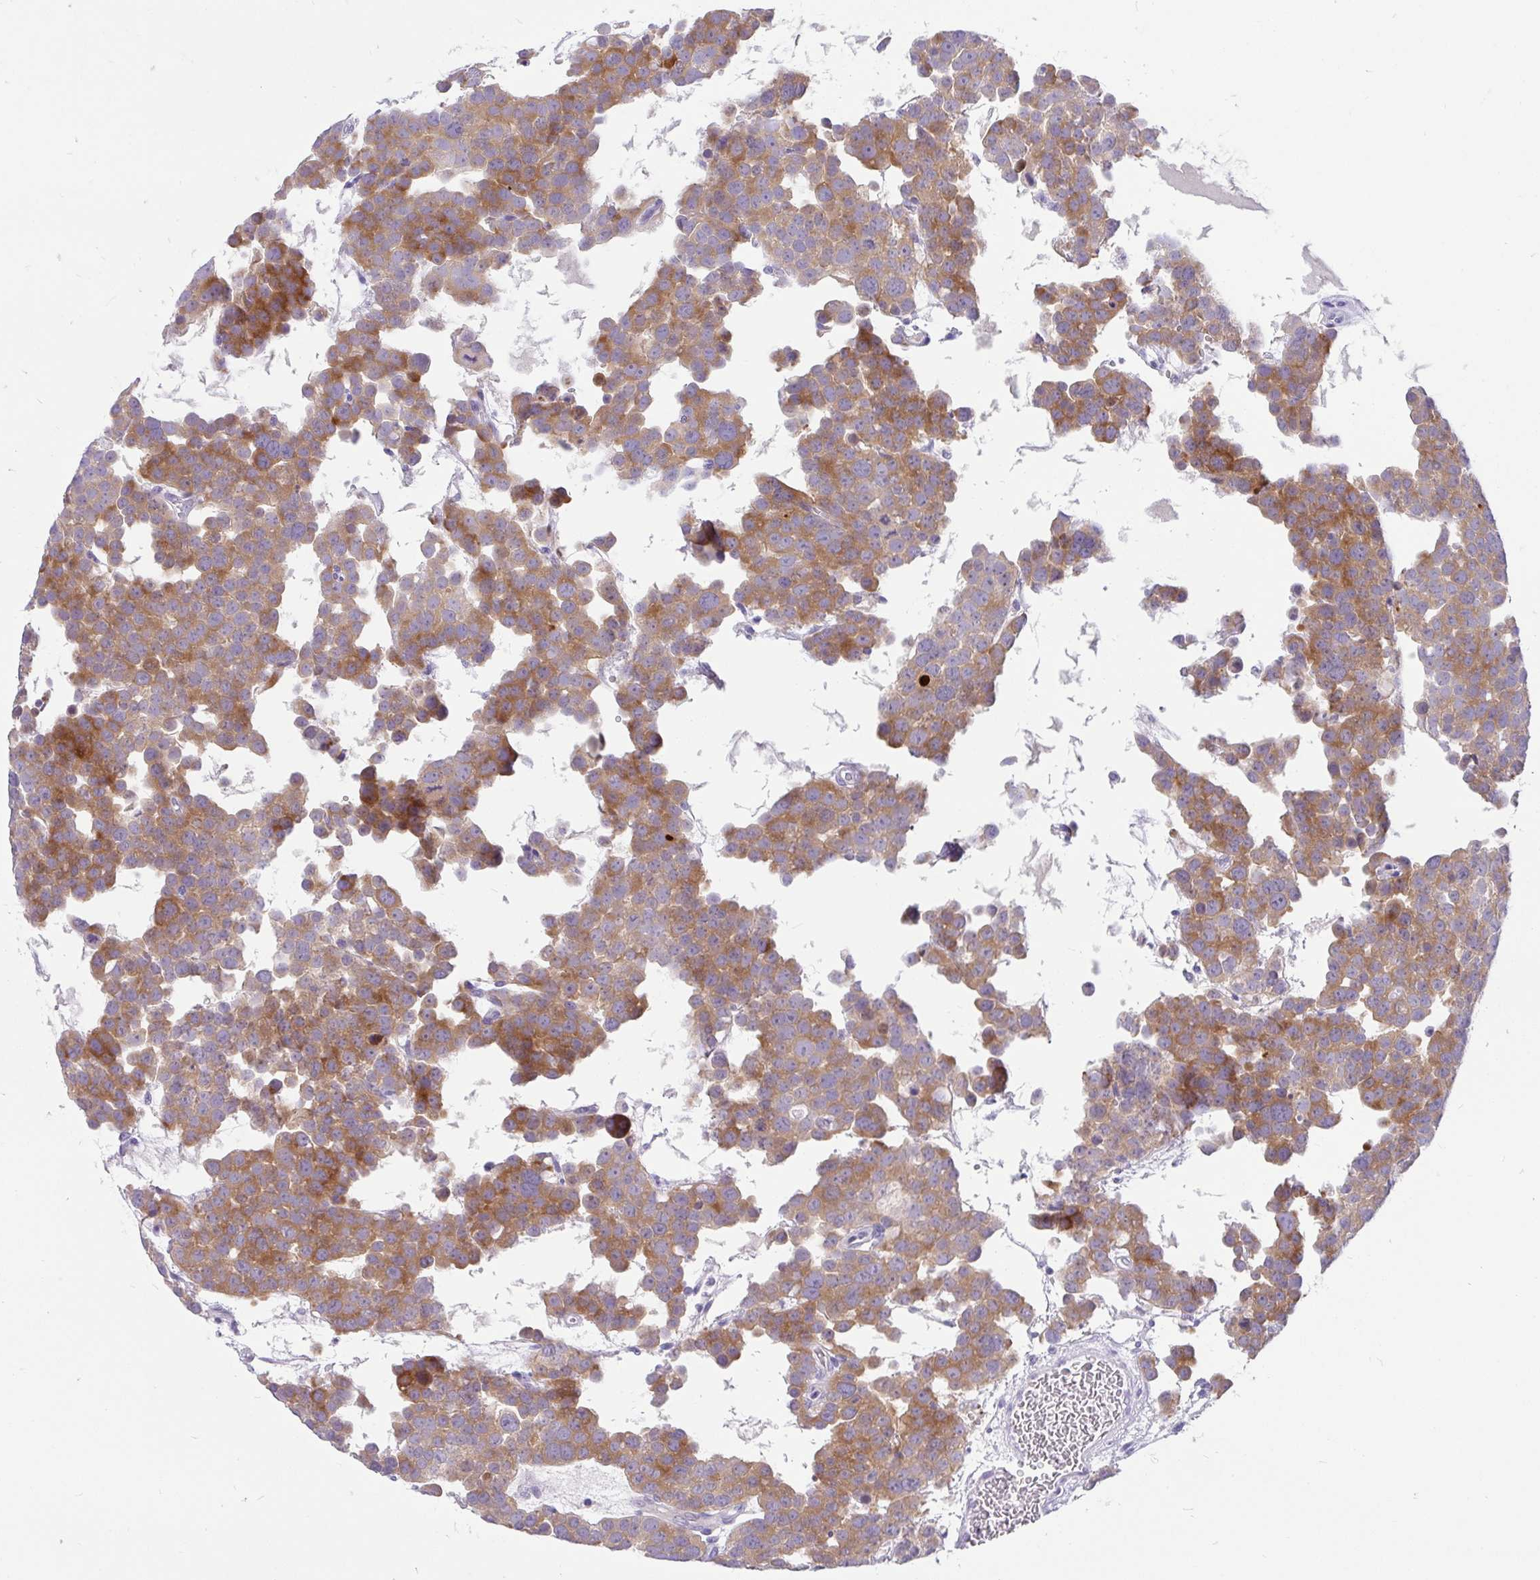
{"staining": {"intensity": "moderate", "quantity": ">75%", "location": "cytoplasmic/membranous"}, "tissue": "testis cancer", "cell_type": "Tumor cells", "image_type": "cancer", "snomed": [{"axis": "morphology", "description": "Seminoma, NOS"}, {"axis": "topography", "description": "Testis"}], "caption": "The immunohistochemical stain shows moderate cytoplasmic/membranous positivity in tumor cells of testis seminoma tissue.", "gene": "KIAA2013", "patient": {"sex": "male", "age": 71}}